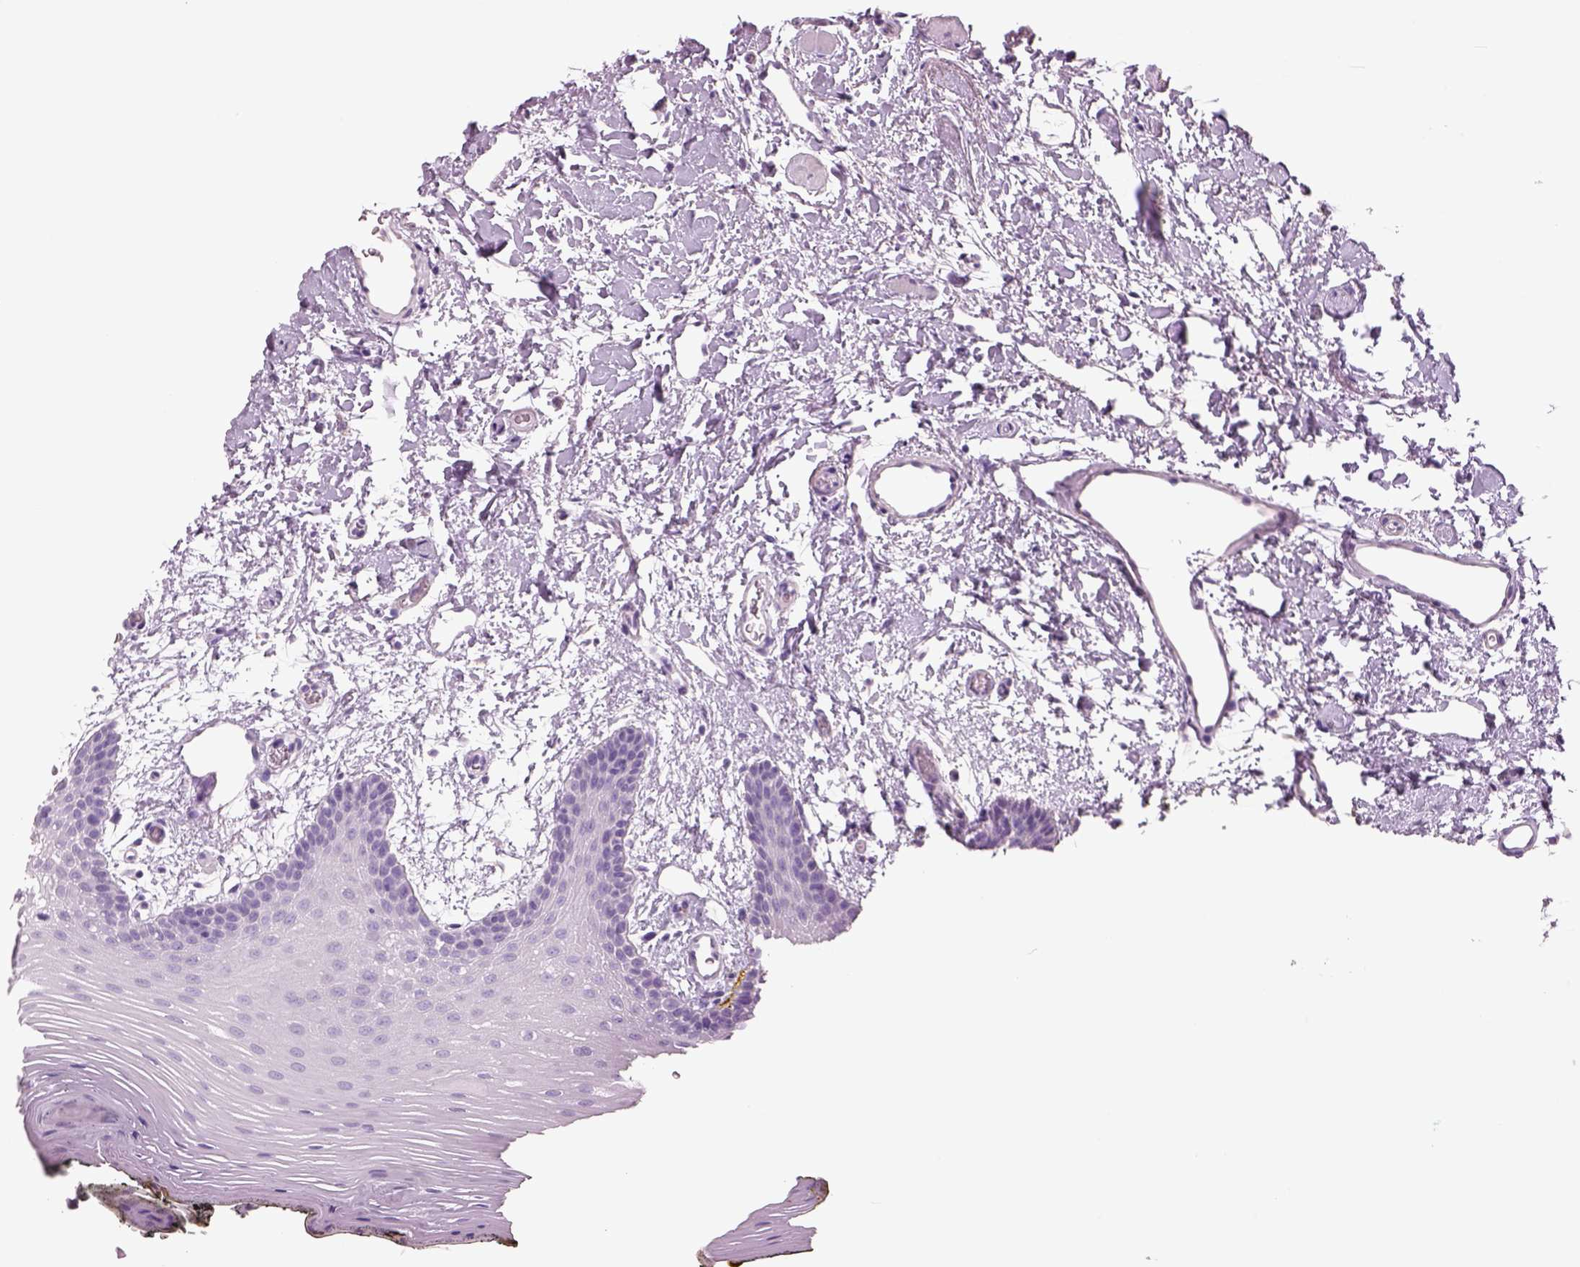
{"staining": {"intensity": "negative", "quantity": "none", "location": "none"}, "tissue": "oral mucosa", "cell_type": "Squamous epithelial cells", "image_type": "normal", "snomed": [{"axis": "morphology", "description": "Normal tissue, NOS"}, {"axis": "topography", "description": "Oral tissue"}, {"axis": "topography", "description": "Head-Neck"}], "caption": "This is a photomicrograph of immunohistochemistry staining of unremarkable oral mucosa, which shows no positivity in squamous epithelial cells.", "gene": "RHO", "patient": {"sex": "male", "age": 65}}